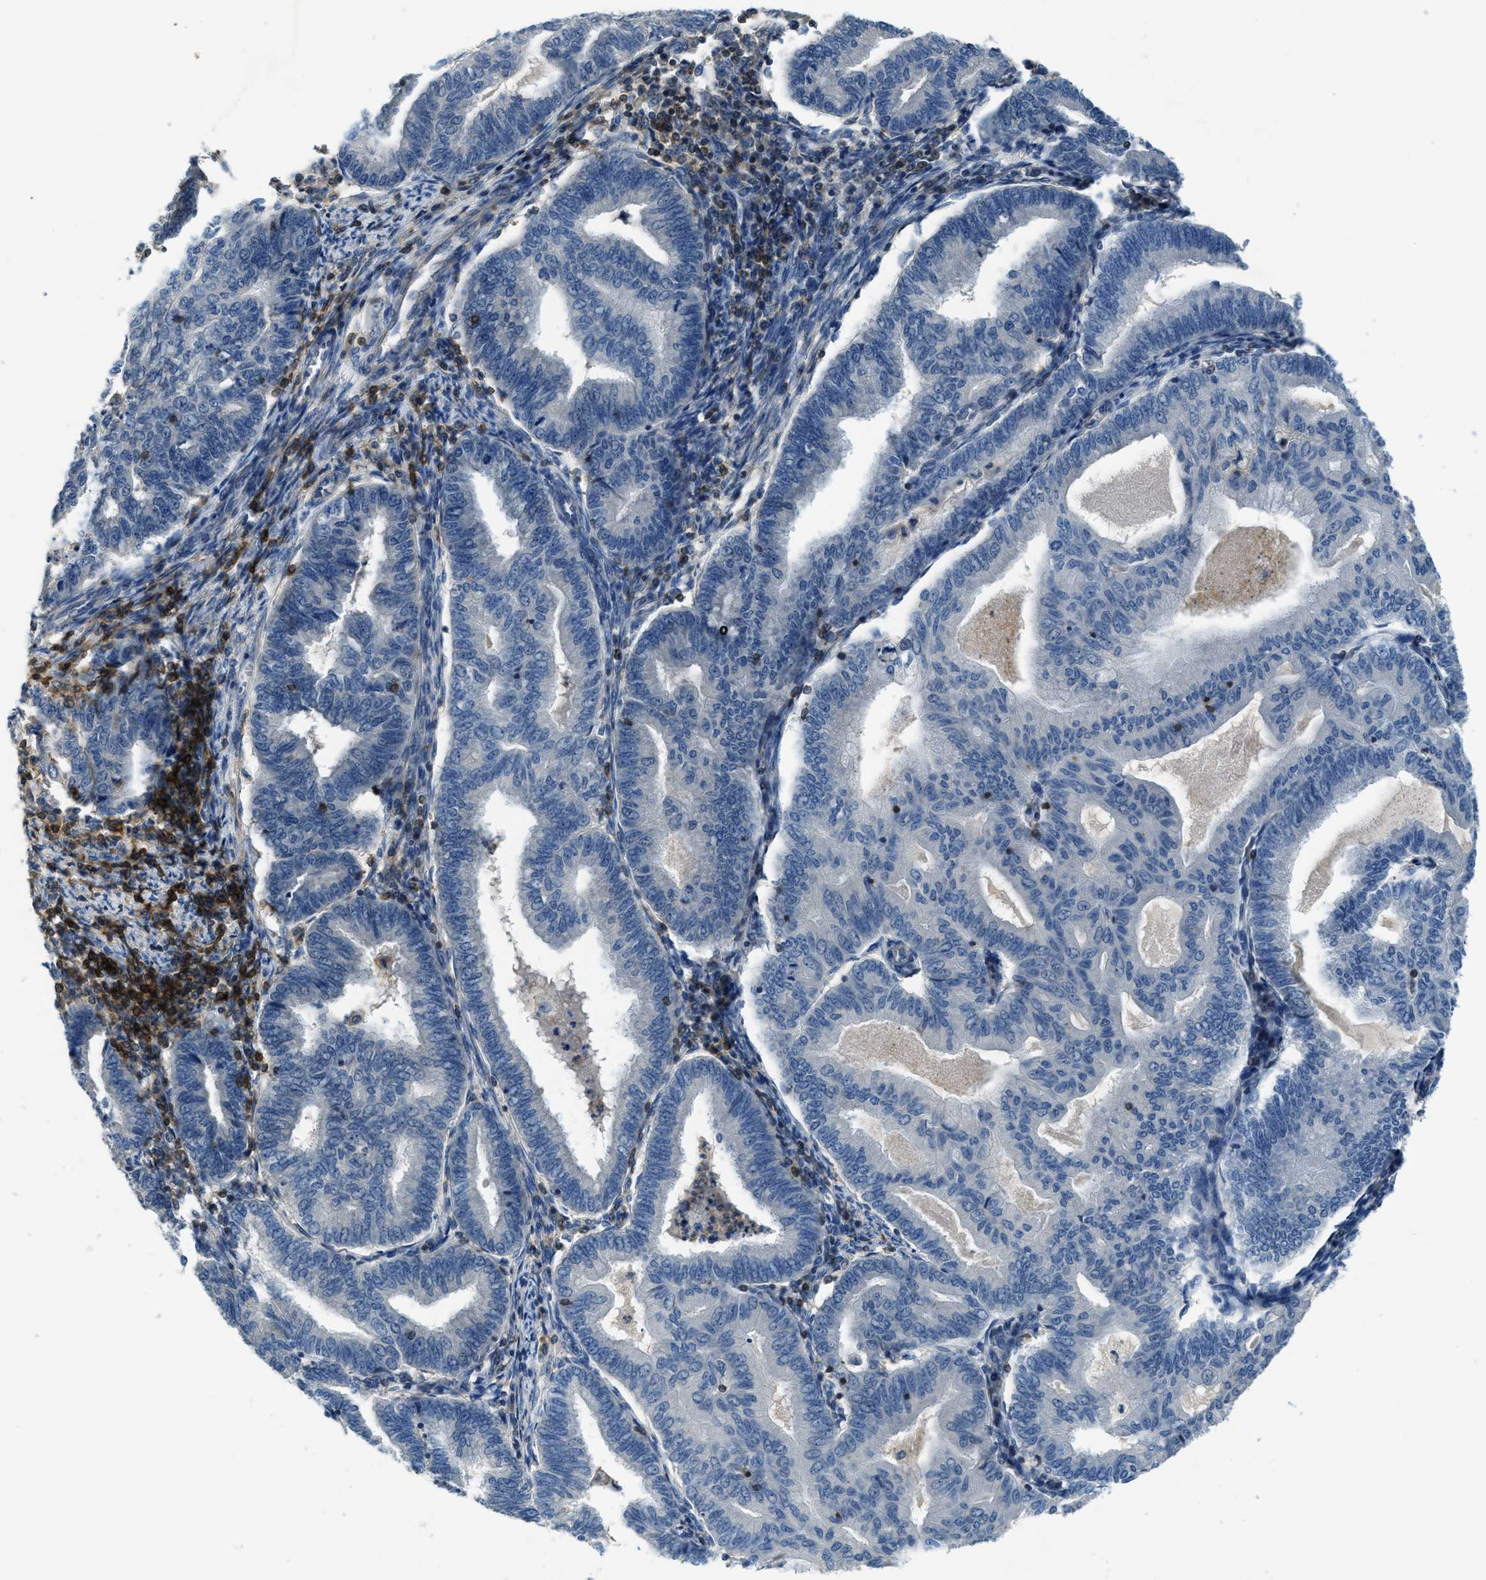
{"staining": {"intensity": "negative", "quantity": "none", "location": "none"}, "tissue": "endometrial cancer", "cell_type": "Tumor cells", "image_type": "cancer", "snomed": [{"axis": "morphology", "description": "Polyp, NOS"}, {"axis": "morphology", "description": "Adenocarcinoma, NOS"}, {"axis": "morphology", "description": "Adenoma, NOS"}, {"axis": "topography", "description": "Endometrium"}], "caption": "Immunohistochemistry image of neoplastic tissue: human endometrial cancer stained with DAB displays no significant protein positivity in tumor cells.", "gene": "MYO1G", "patient": {"sex": "female", "age": 79}}